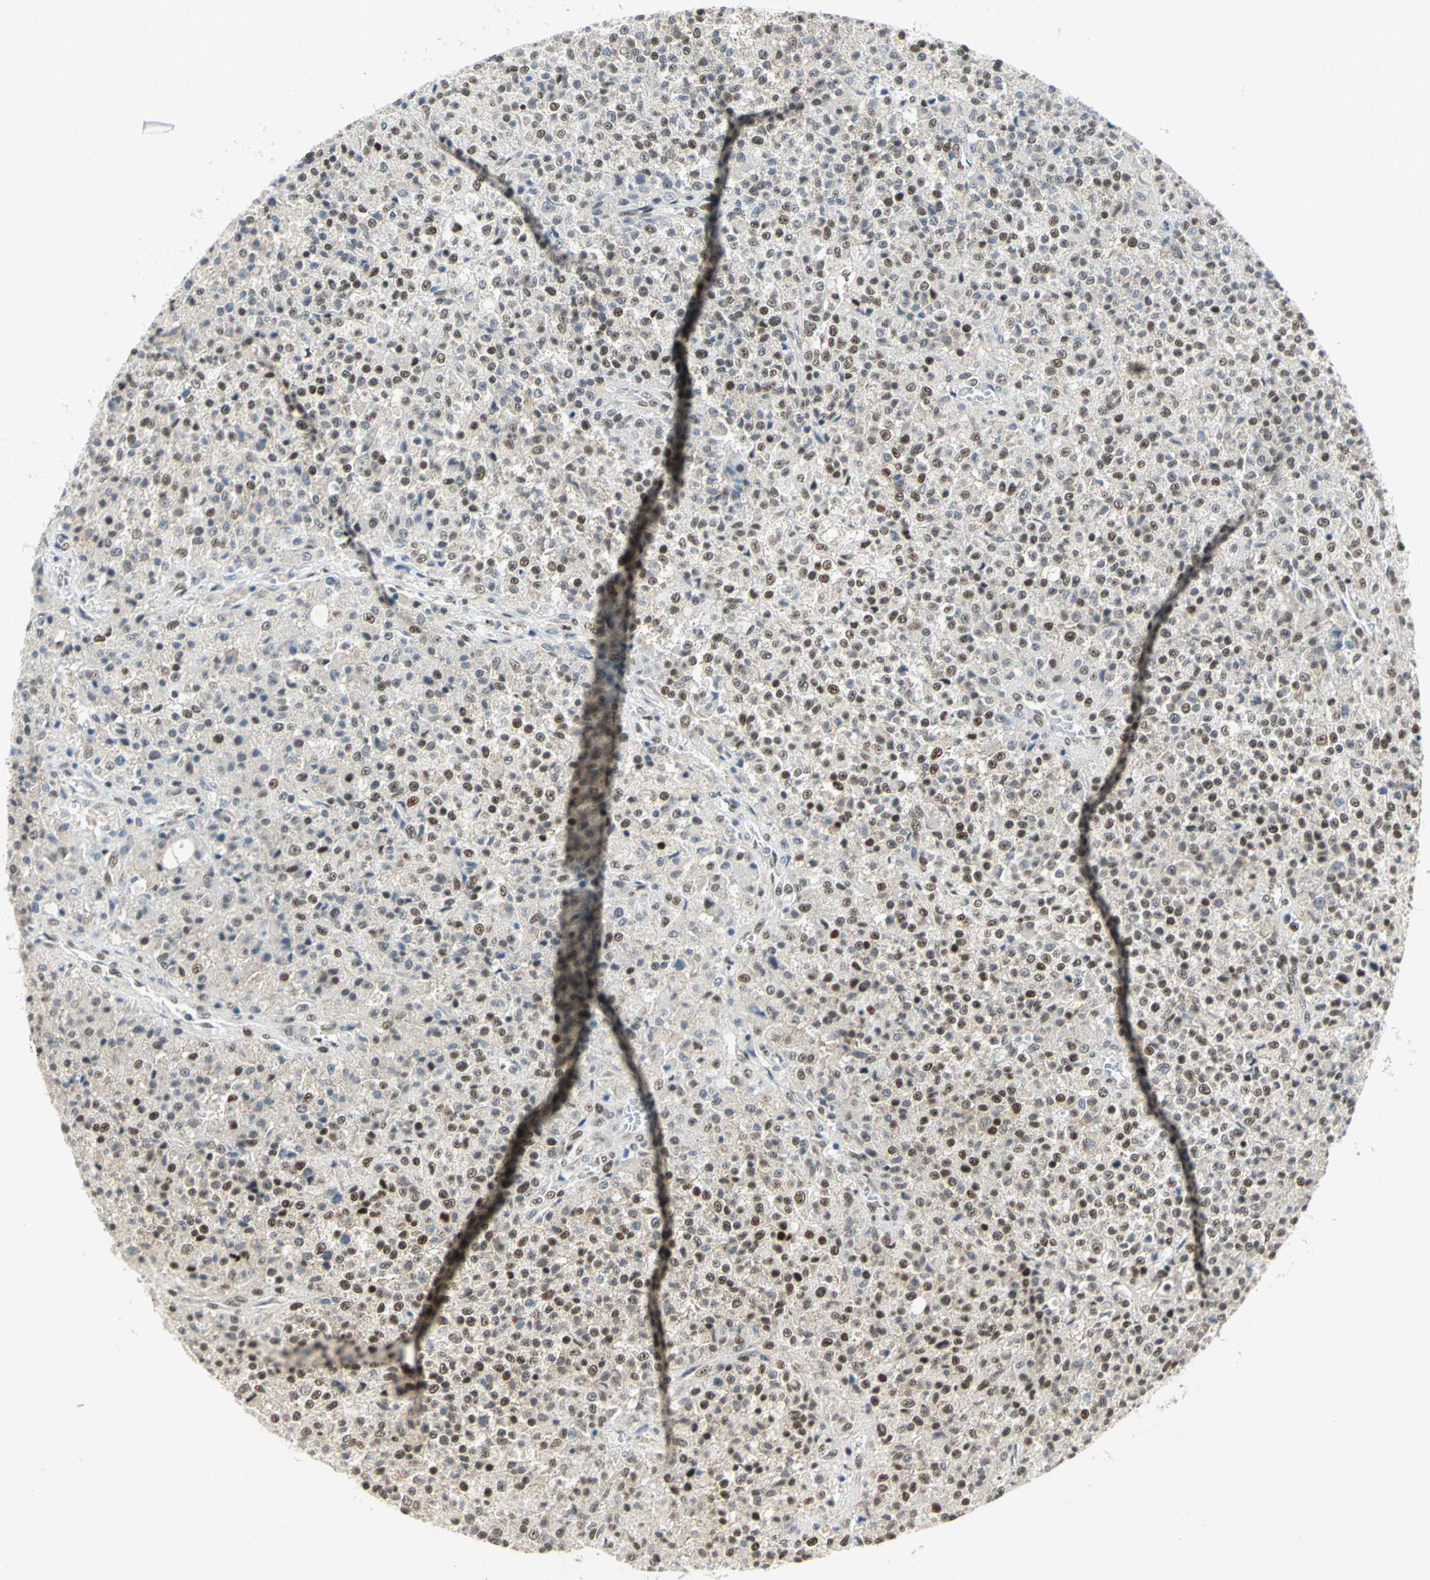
{"staining": {"intensity": "moderate", "quantity": "25%-75%", "location": "nuclear"}, "tissue": "testis cancer", "cell_type": "Tumor cells", "image_type": "cancer", "snomed": [{"axis": "morphology", "description": "Seminoma, NOS"}, {"axis": "topography", "description": "Testis"}], "caption": "DAB (3,3'-diaminobenzidine) immunohistochemical staining of testis cancer demonstrates moderate nuclear protein staining in approximately 25%-75% of tumor cells.", "gene": "CCNT1", "patient": {"sex": "male", "age": 59}}